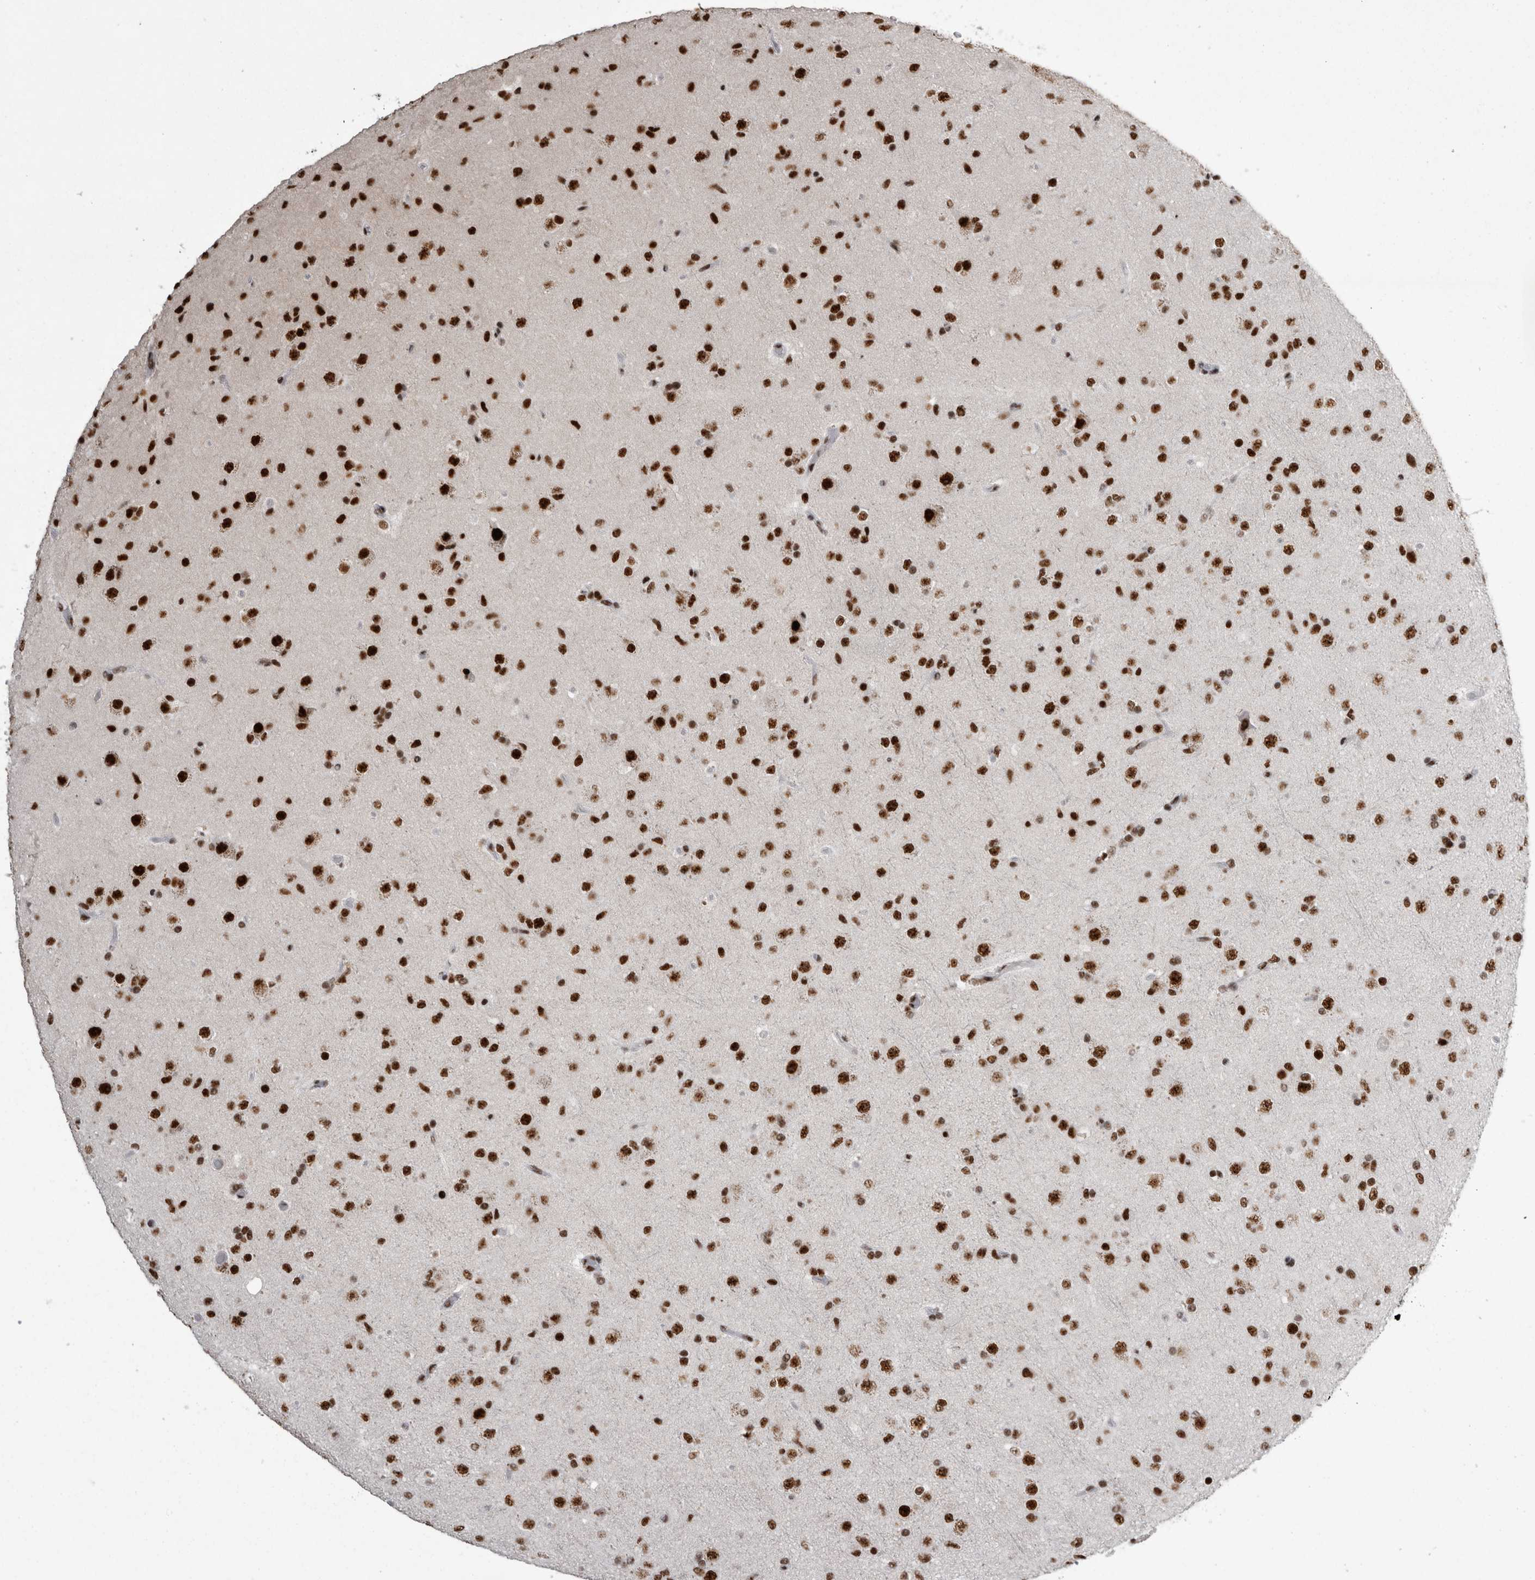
{"staining": {"intensity": "strong", "quantity": ">75%", "location": "nuclear"}, "tissue": "glioma", "cell_type": "Tumor cells", "image_type": "cancer", "snomed": [{"axis": "morphology", "description": "Glioma, malignant, Low grade"}, {"axis": "topography", "description": "Brain"}], "caption": "This is a histology image of IHC staining of low-grade glioma (malignant), which shows strong positivity in the nuclear of tumor cells.", "gene": "SNRNP40", "patient": {"sex": "male", "age": 65}}